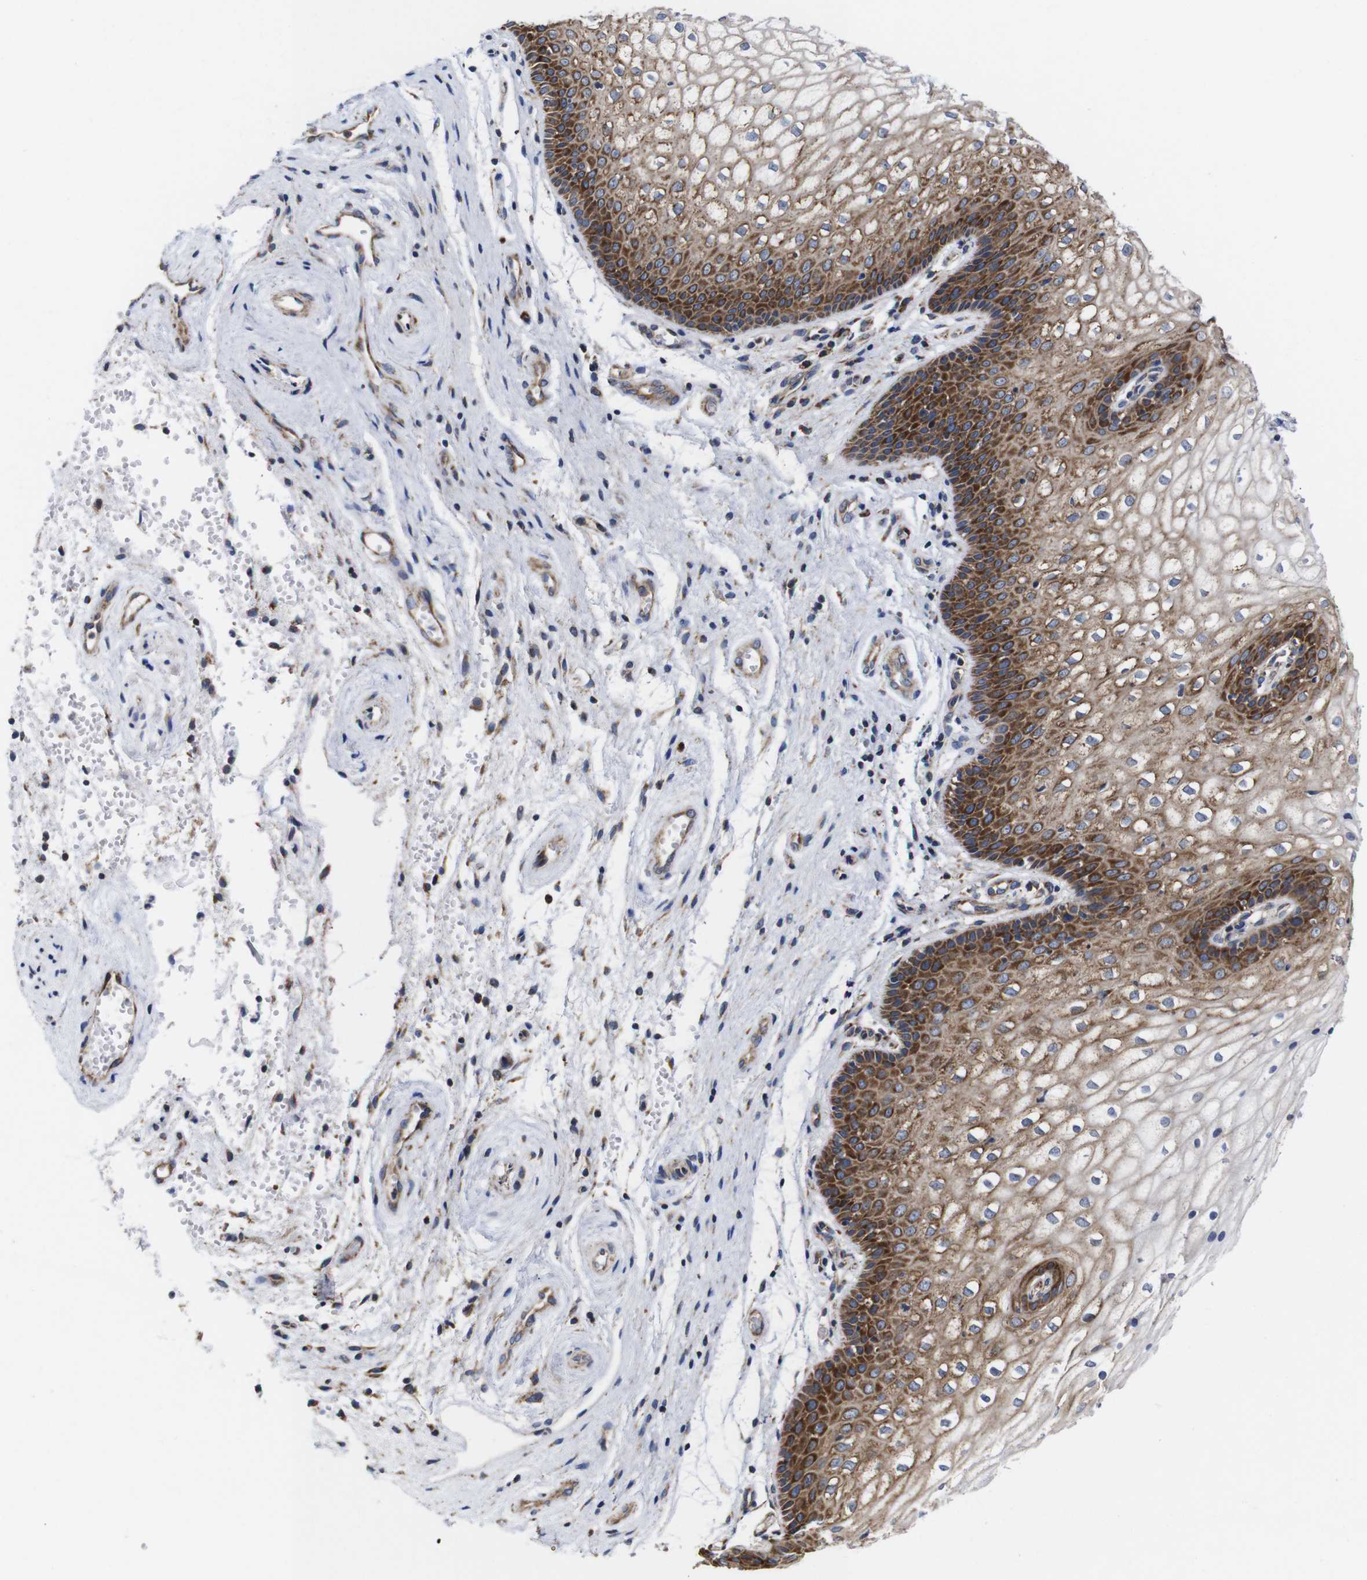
{"staining": {"intensity": "moderate", "quantity": "25%-75%", "location": "cytoplasmic/membranous"}, "tissue": "vagina", "cell_type": "Squamous epithelial cells", "image_type": "normal", "snomed": [{"axis": "morphology", "description": "Normal tissue, NOS"}, {"axis": "topography", "description": "Vagina"}], "caption": "A high-resolution histopathology image shows IHC staining of unremarkable vagina, which shows moderate cytoplasmic/membranous staining in about 25%-75% of squamous epithelial cells.", "gene": "C17orf80", "patient": {"sex": "female", "age": 34}}